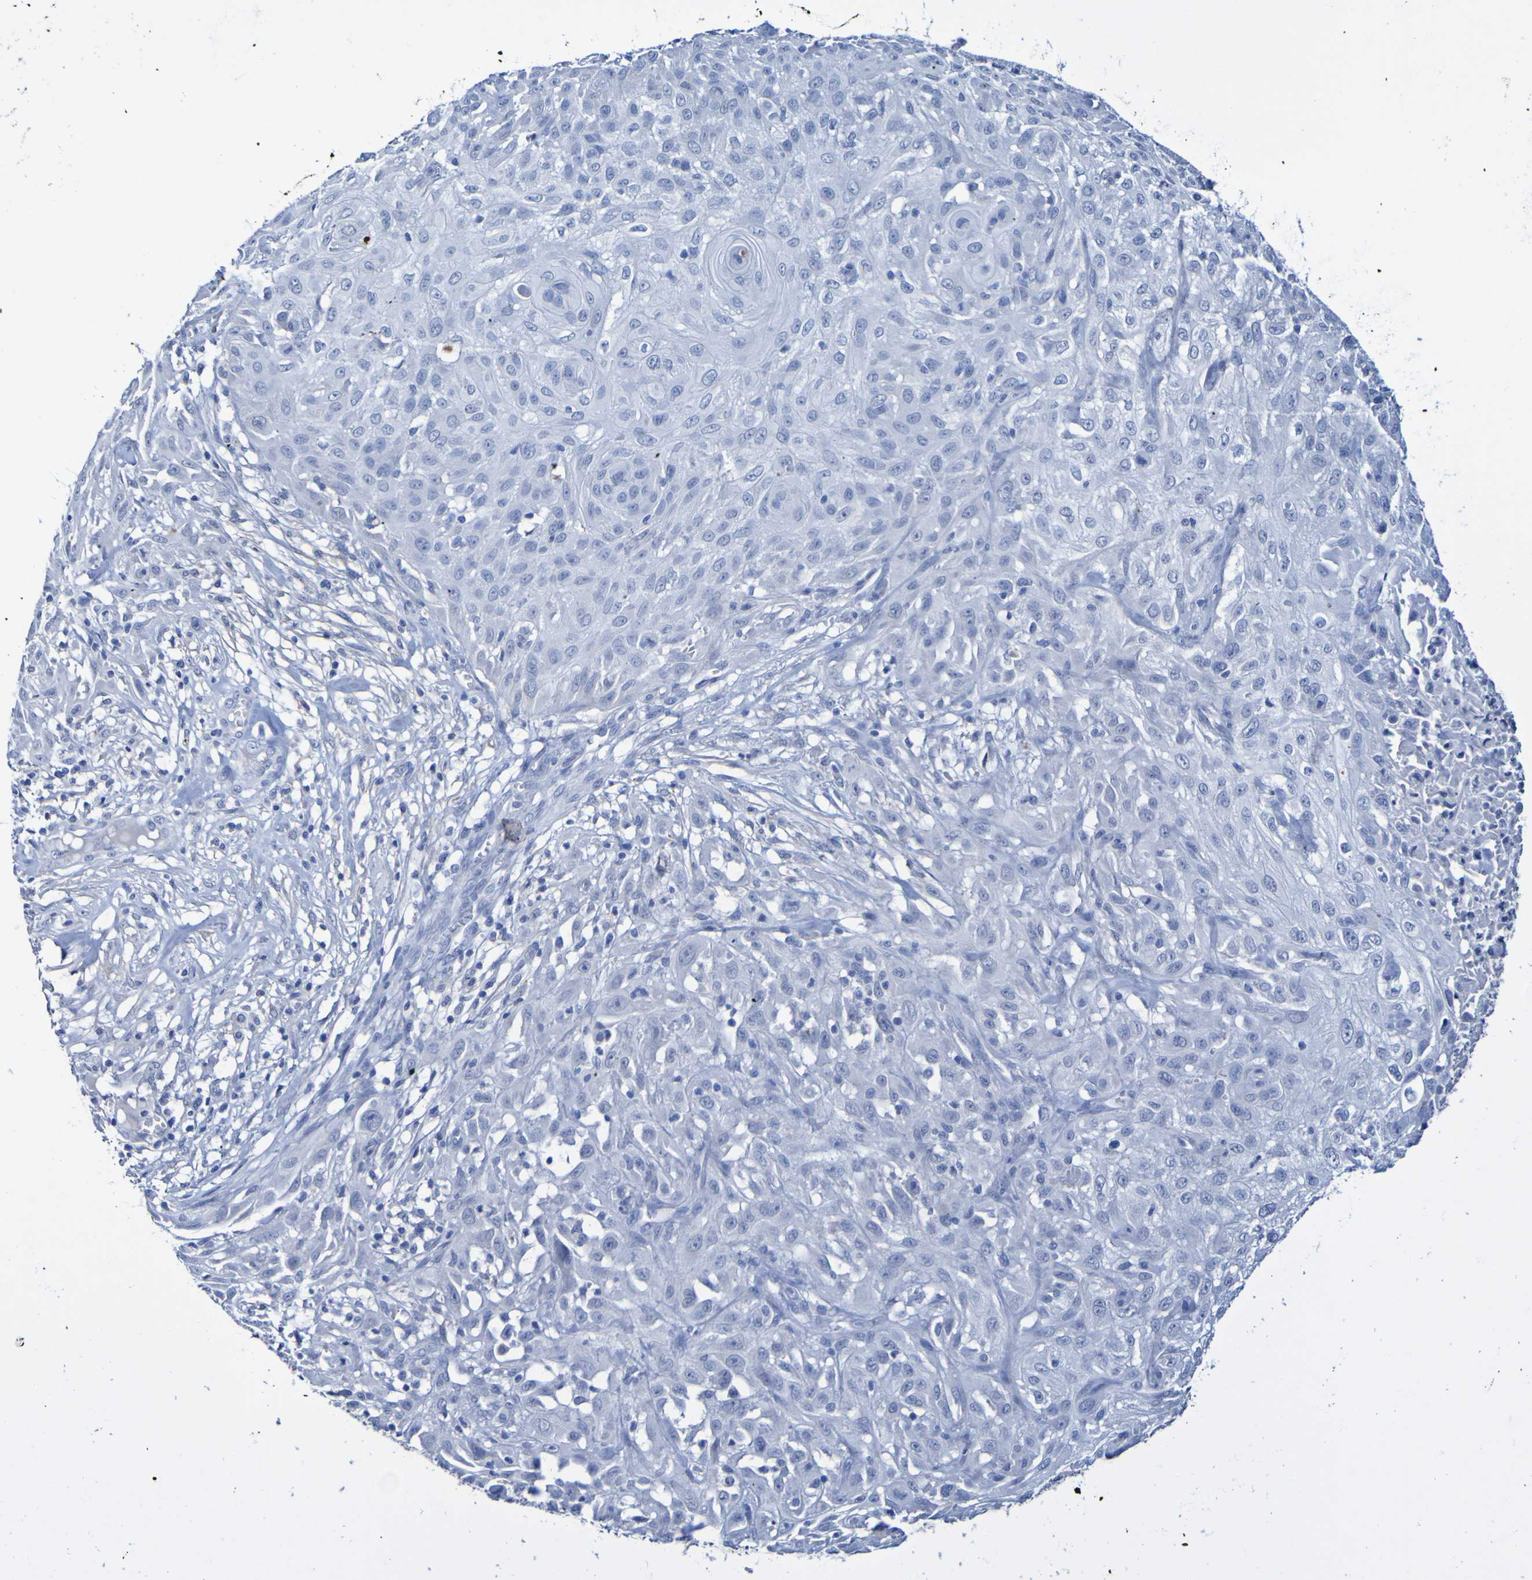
{"staining": {"intensity": "negative", "quantity": "none", "location": "none"}, "tissue": "skin cancer", "cell_type": "Tumor cells", "image_type": "cancer", "snomed": [{"axis": "morphology", "description": "Squamous cell carcinoma, NOS"}, {"axis": "topography", "description": "Skin"}], "caption": "Immunohistochemical staining of human skin cancer demonstrates no significant staining in tumor cells.", "gene": "SGCB", "patient": {"sex": "male", "age": 75}}